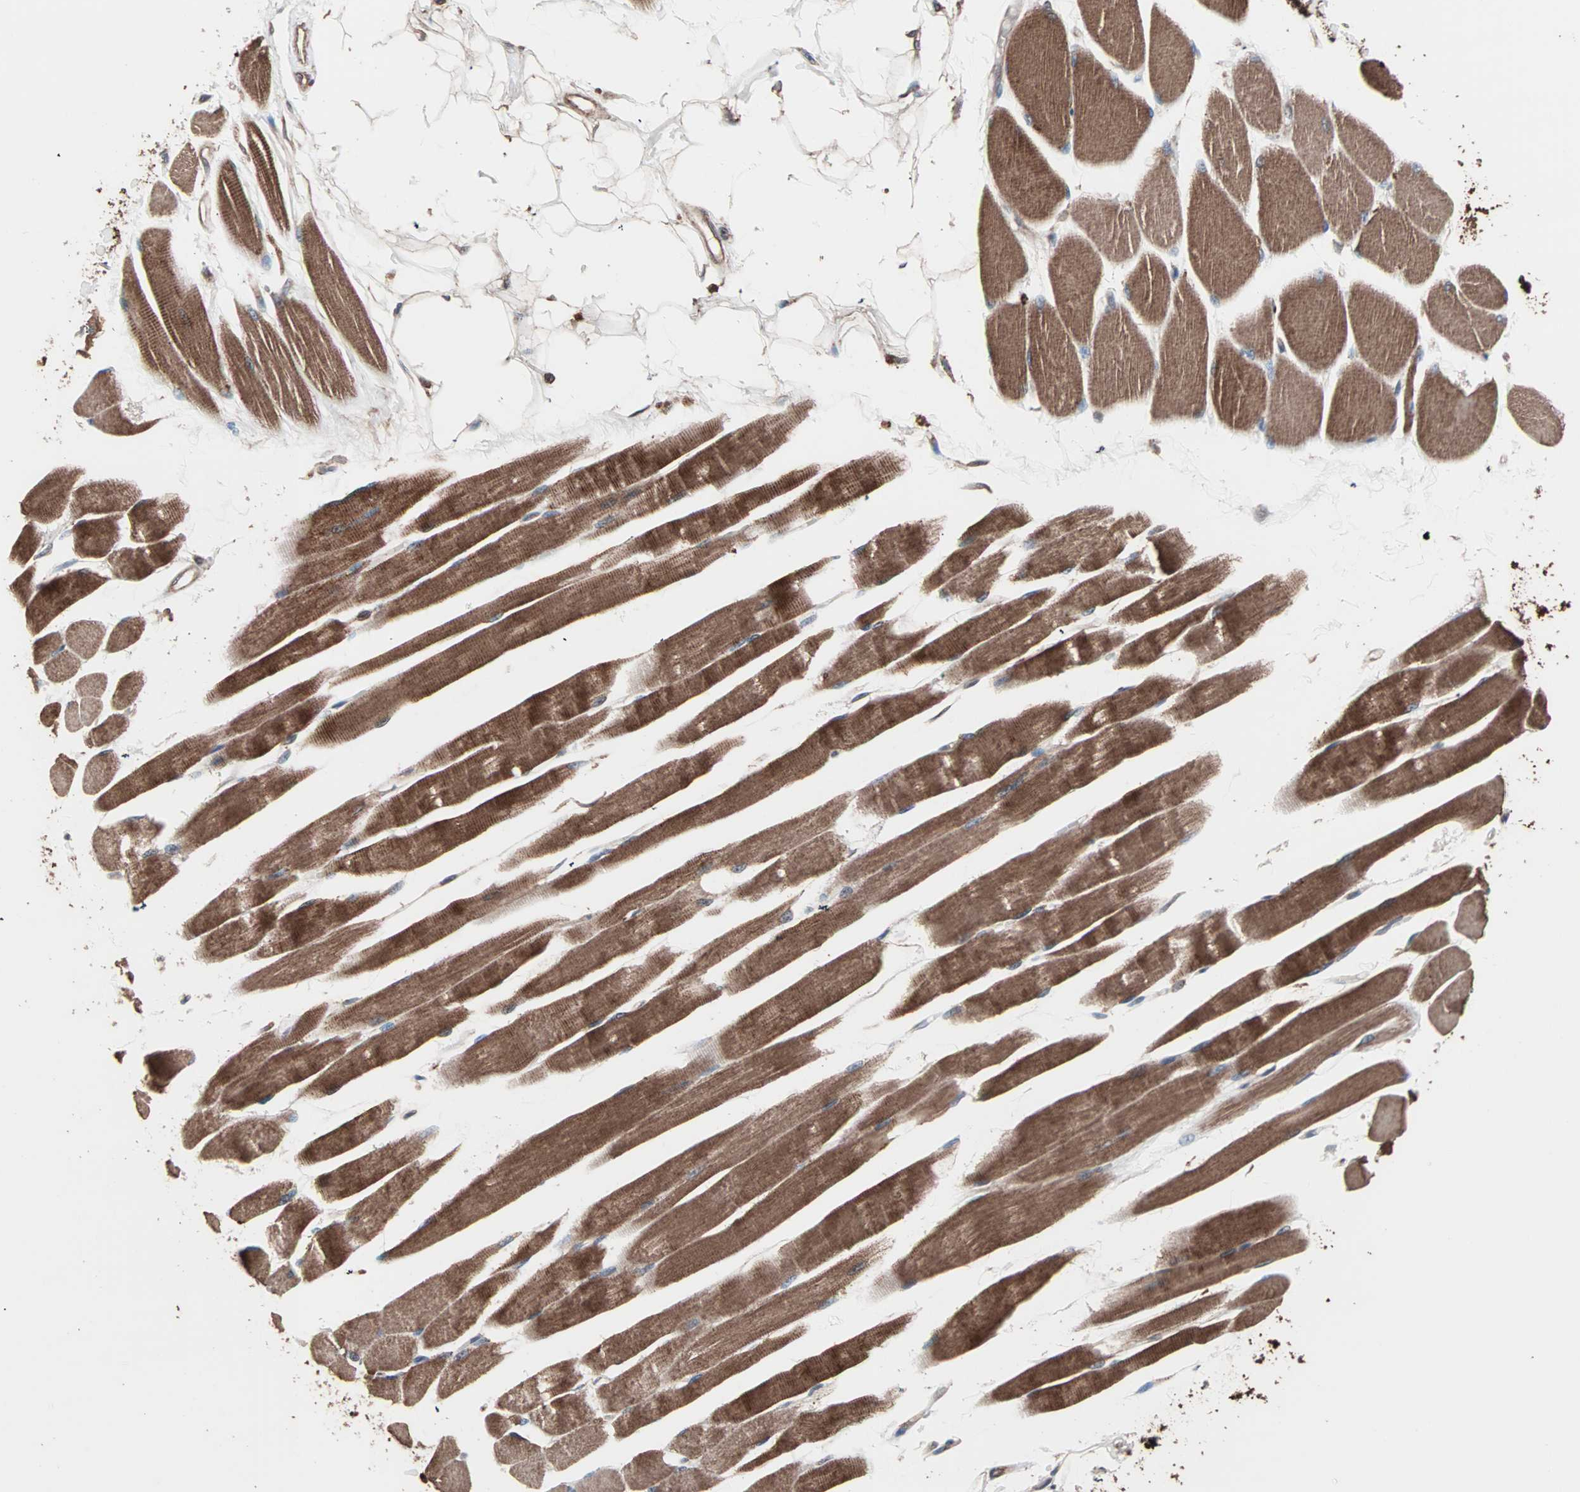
{"staining": {"intensity": "strong", "quantity": ">75%", "location": "cytoplasmic/membranous"}, "tissue": "skeletal muscle", "cell_type": "Myocytes", "image_type": "normal", "snomed": [{"axis": "morphology", "description": "Normal tissue, NOS"}, {"axis": "topography", "description": "Skeletal muscle"}, {"axis": "topography", "description": "Peripheral nerve tissue"}], "caption": "Myocytes exhibit high levels of strong cytoplasmic/membranous staining in approximately >75% of cells in unremarkable skeletal muscle.", "gene": "MRPL2", "patient": {"sex": "female", "age": 84}}